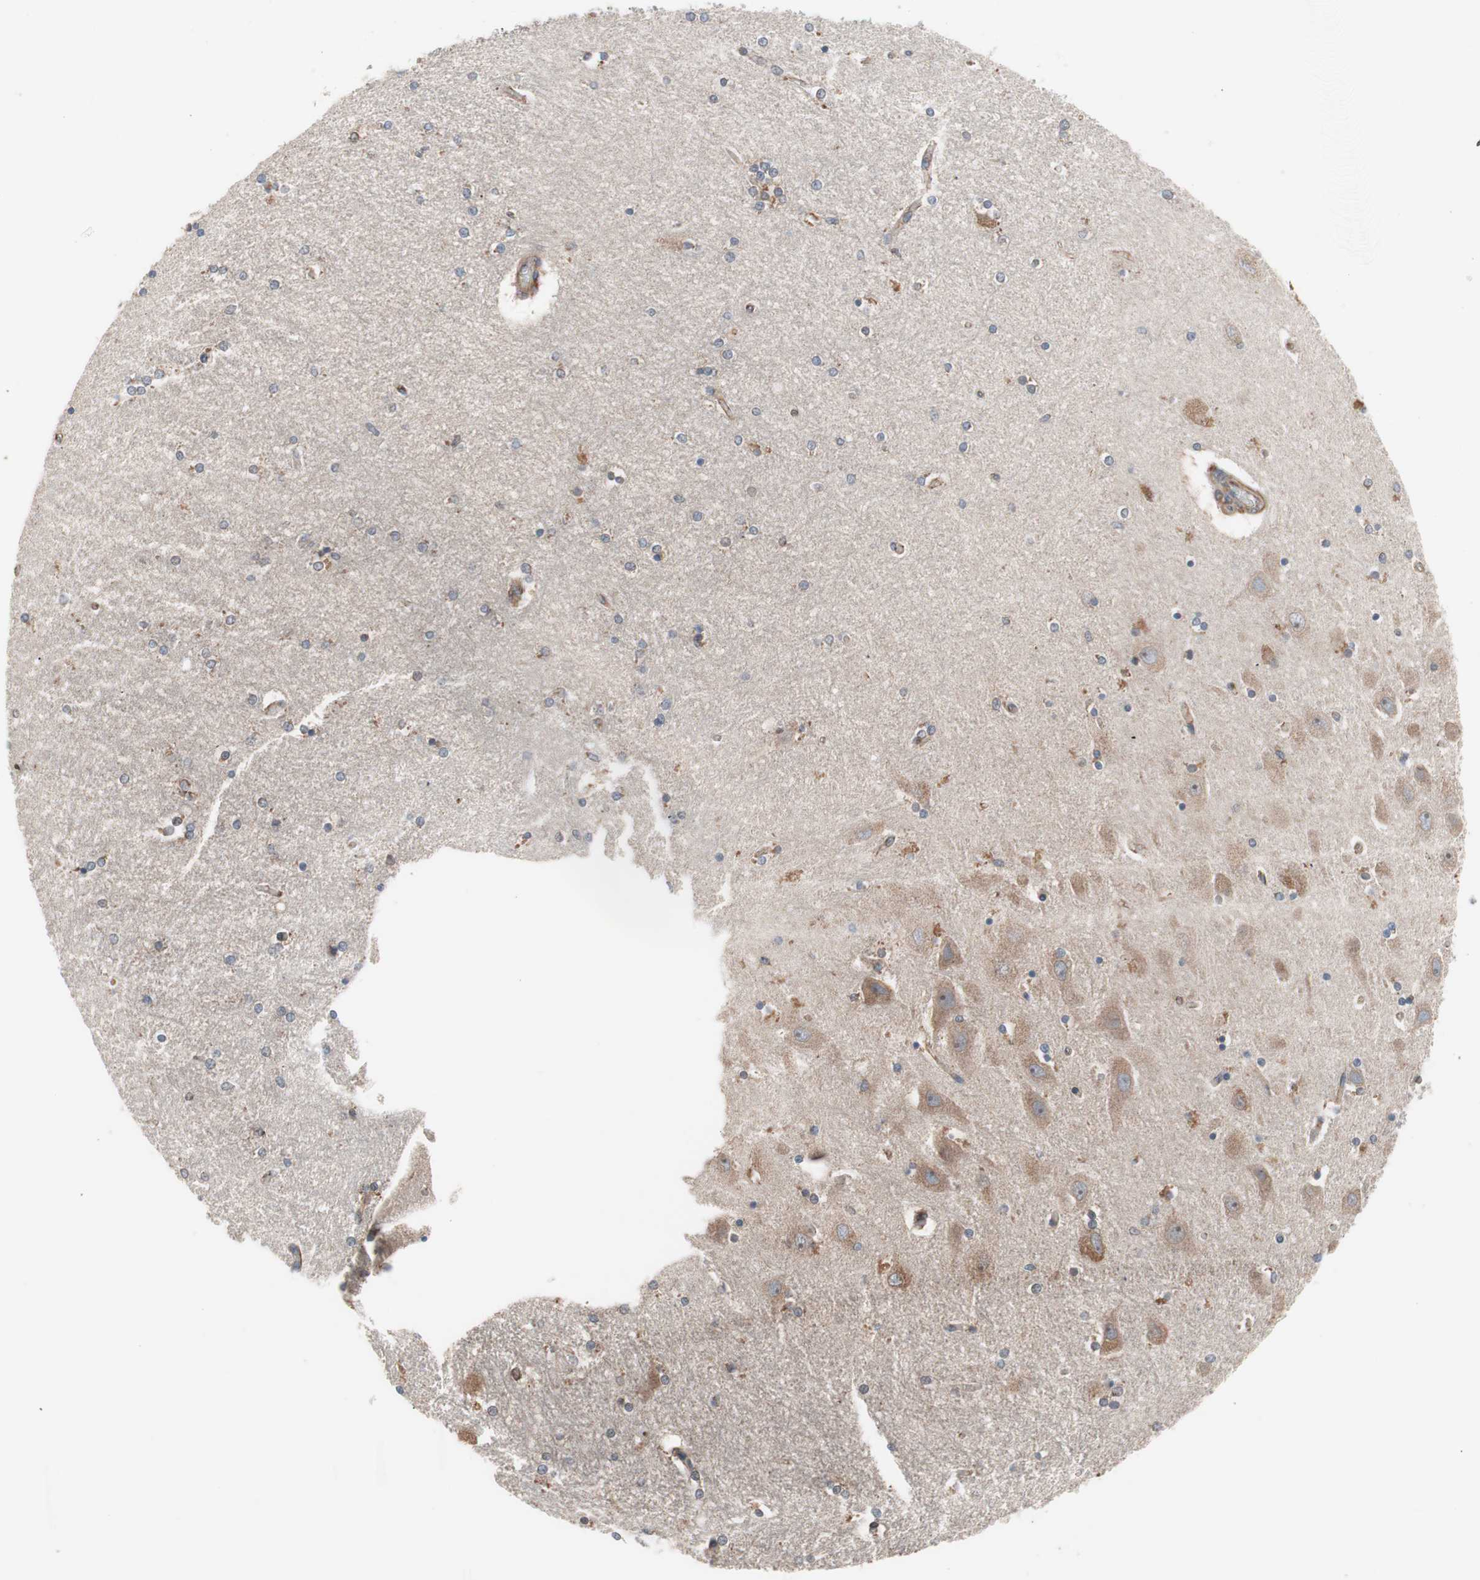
{"staining": {"intensity": "moderate", "quantity": "25%-75%", "location": "cytoplasmic/membranous"}, "tissue": "hippocampus", "cell_type": "Glial cells", "image_type": "normal", "snomed": [{"axis": "morphology", "description": "Normal tissue, NOS"}, {"axis": "topography", "description": "Hippocampus"}], "caption": "An image of human hippocampus stained for a protein reveals moderate cytoplasmic/membranous brown staining in glial cells. Ihc stains the protein in brown and the nuclei are stained blue.", "gene": "HMBS", "patient": {"sex": "female", "age": 54}}